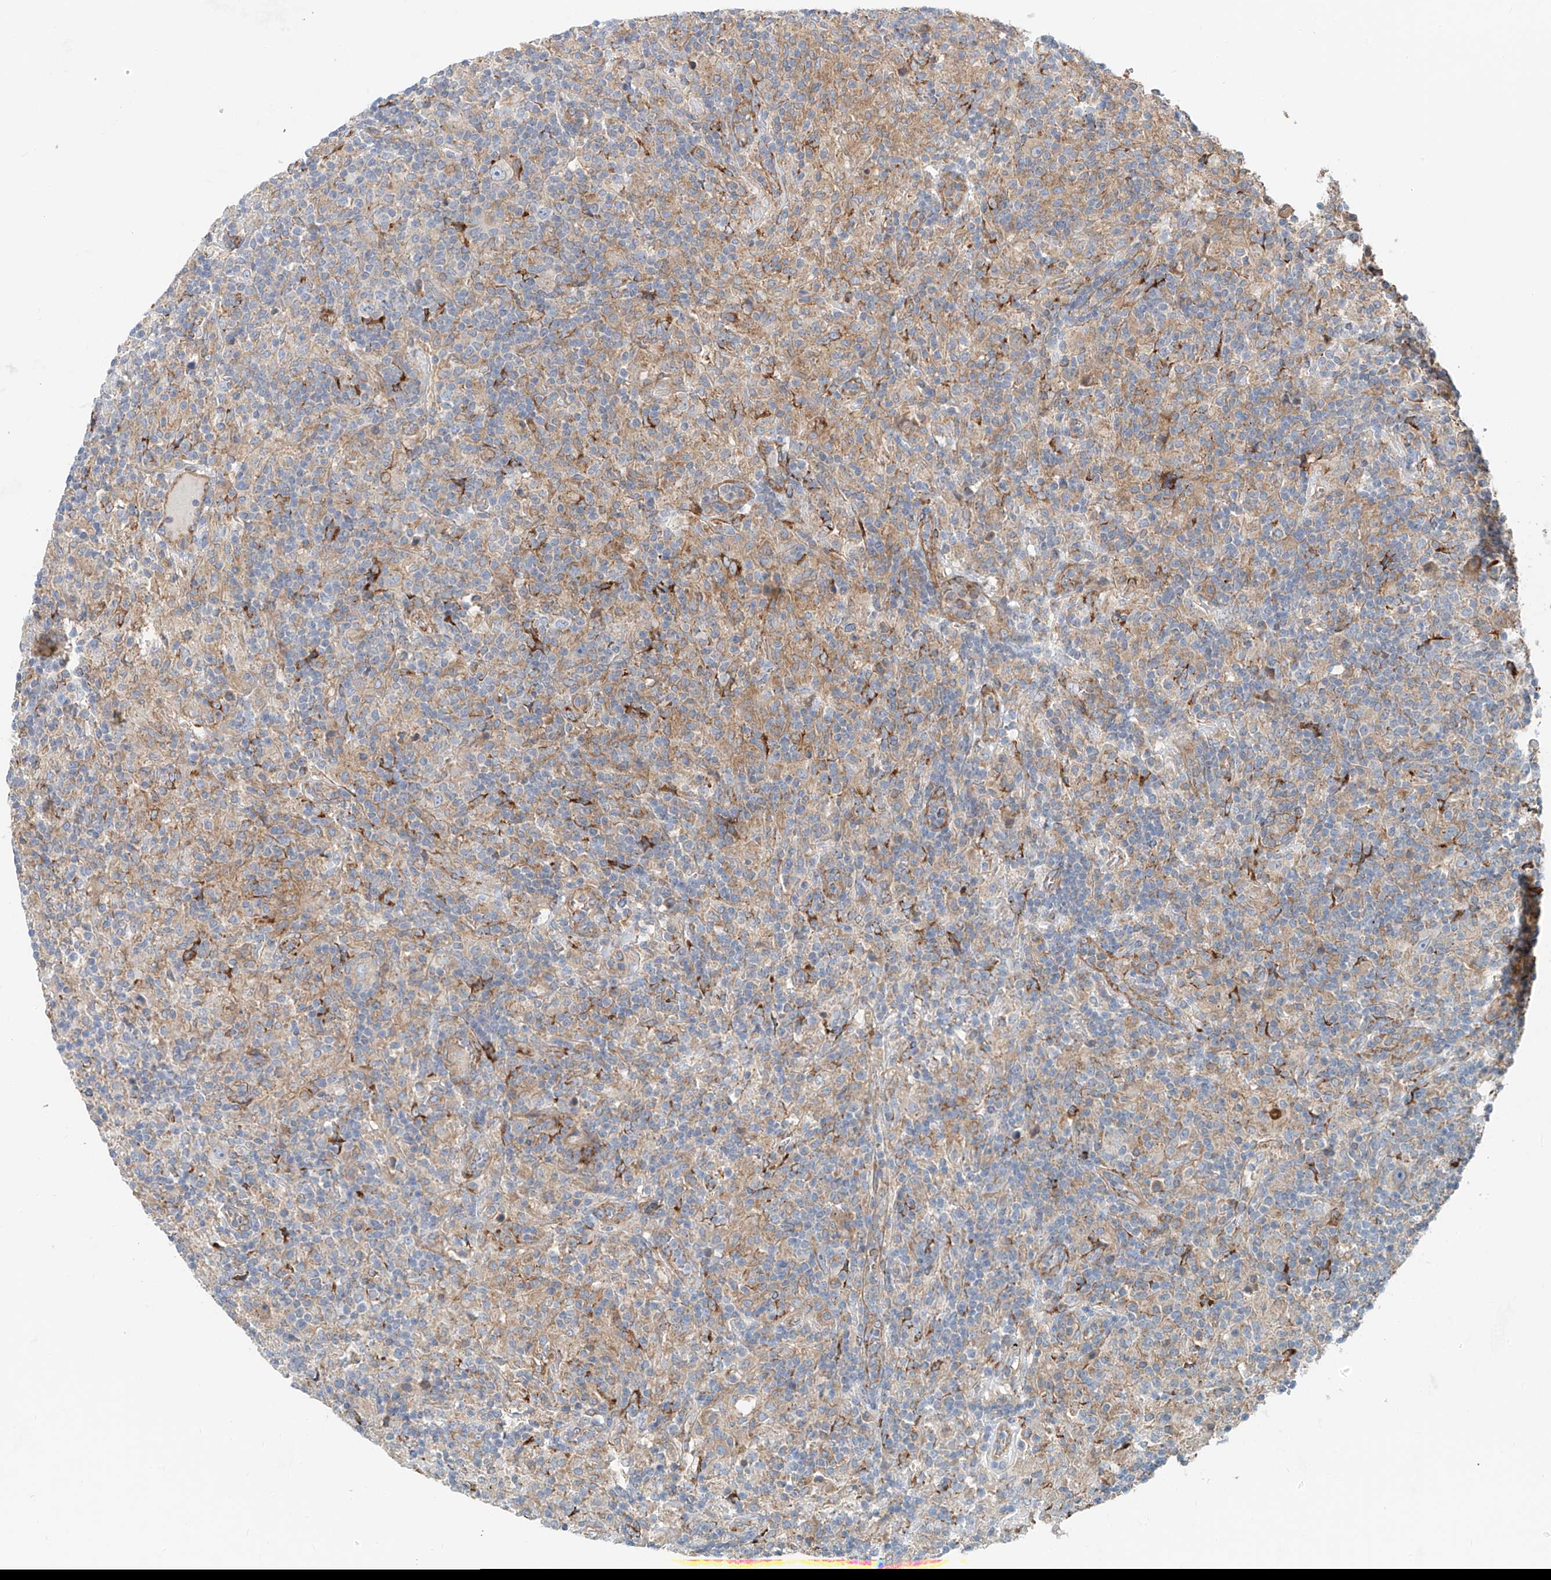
{"staining": {"intensity": "negative", "quantity": "none", "location": "none"}, "tissue": "lymphoma", "cell_type": "Tumor cells", "image_type": "cancer", "snomed": [{"axis": "morphology", "description": "Hodgkin's disease, NOS"}, {"axis": "topography", "description": "Lymph node"}], "caption": "Immunohistochemistry micrograph of human Hodgkin's disease stained for a protein (brown), which shows no expression in tumor cells.", "gene": "SNAP29", "patient": {"sex": "male", "age": 70}}